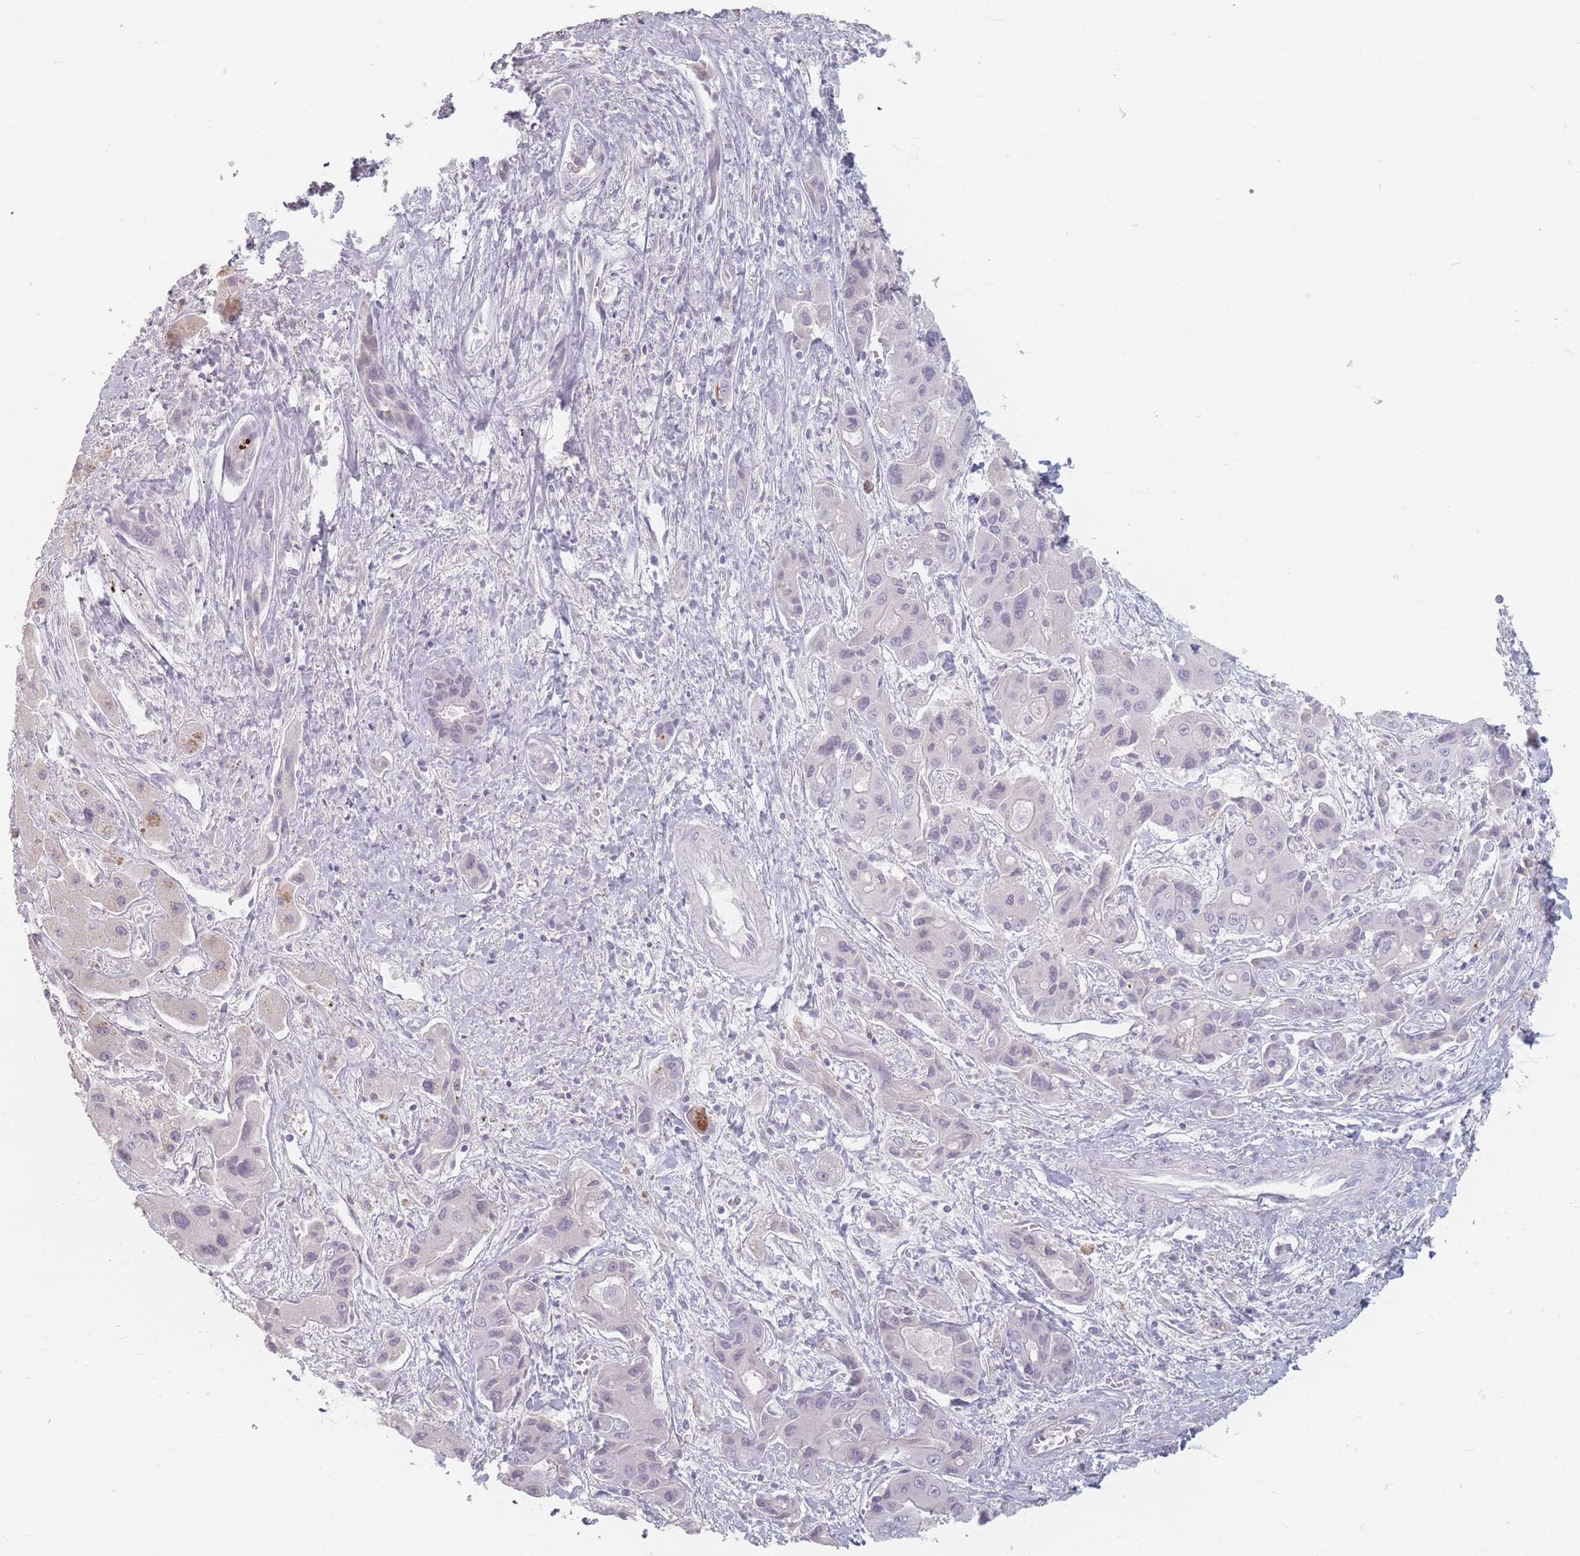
{"staining": {"intensity": "negative", "quantity": "none", "location": "none"}, "tissue": "liver cancer", "cell_type": "Tumor cells", "image_type": "cancer", "snomed": [{"axis": "morphology", "description": "Cholangiocarcinoma"}, {"axis": "topography", "description": "Liver"}], "caption": "Immunohistochemical staining of liver cancer (cholangiocarcinoma) exhibits no significant expression in tumor cells. Brightfield microscopy of IHC stained with DAB (brown) and hematoxylin (blue), captured at high magnification.", "gene": "HELZ2", "patient": {"sex": "male", "age": 67}}